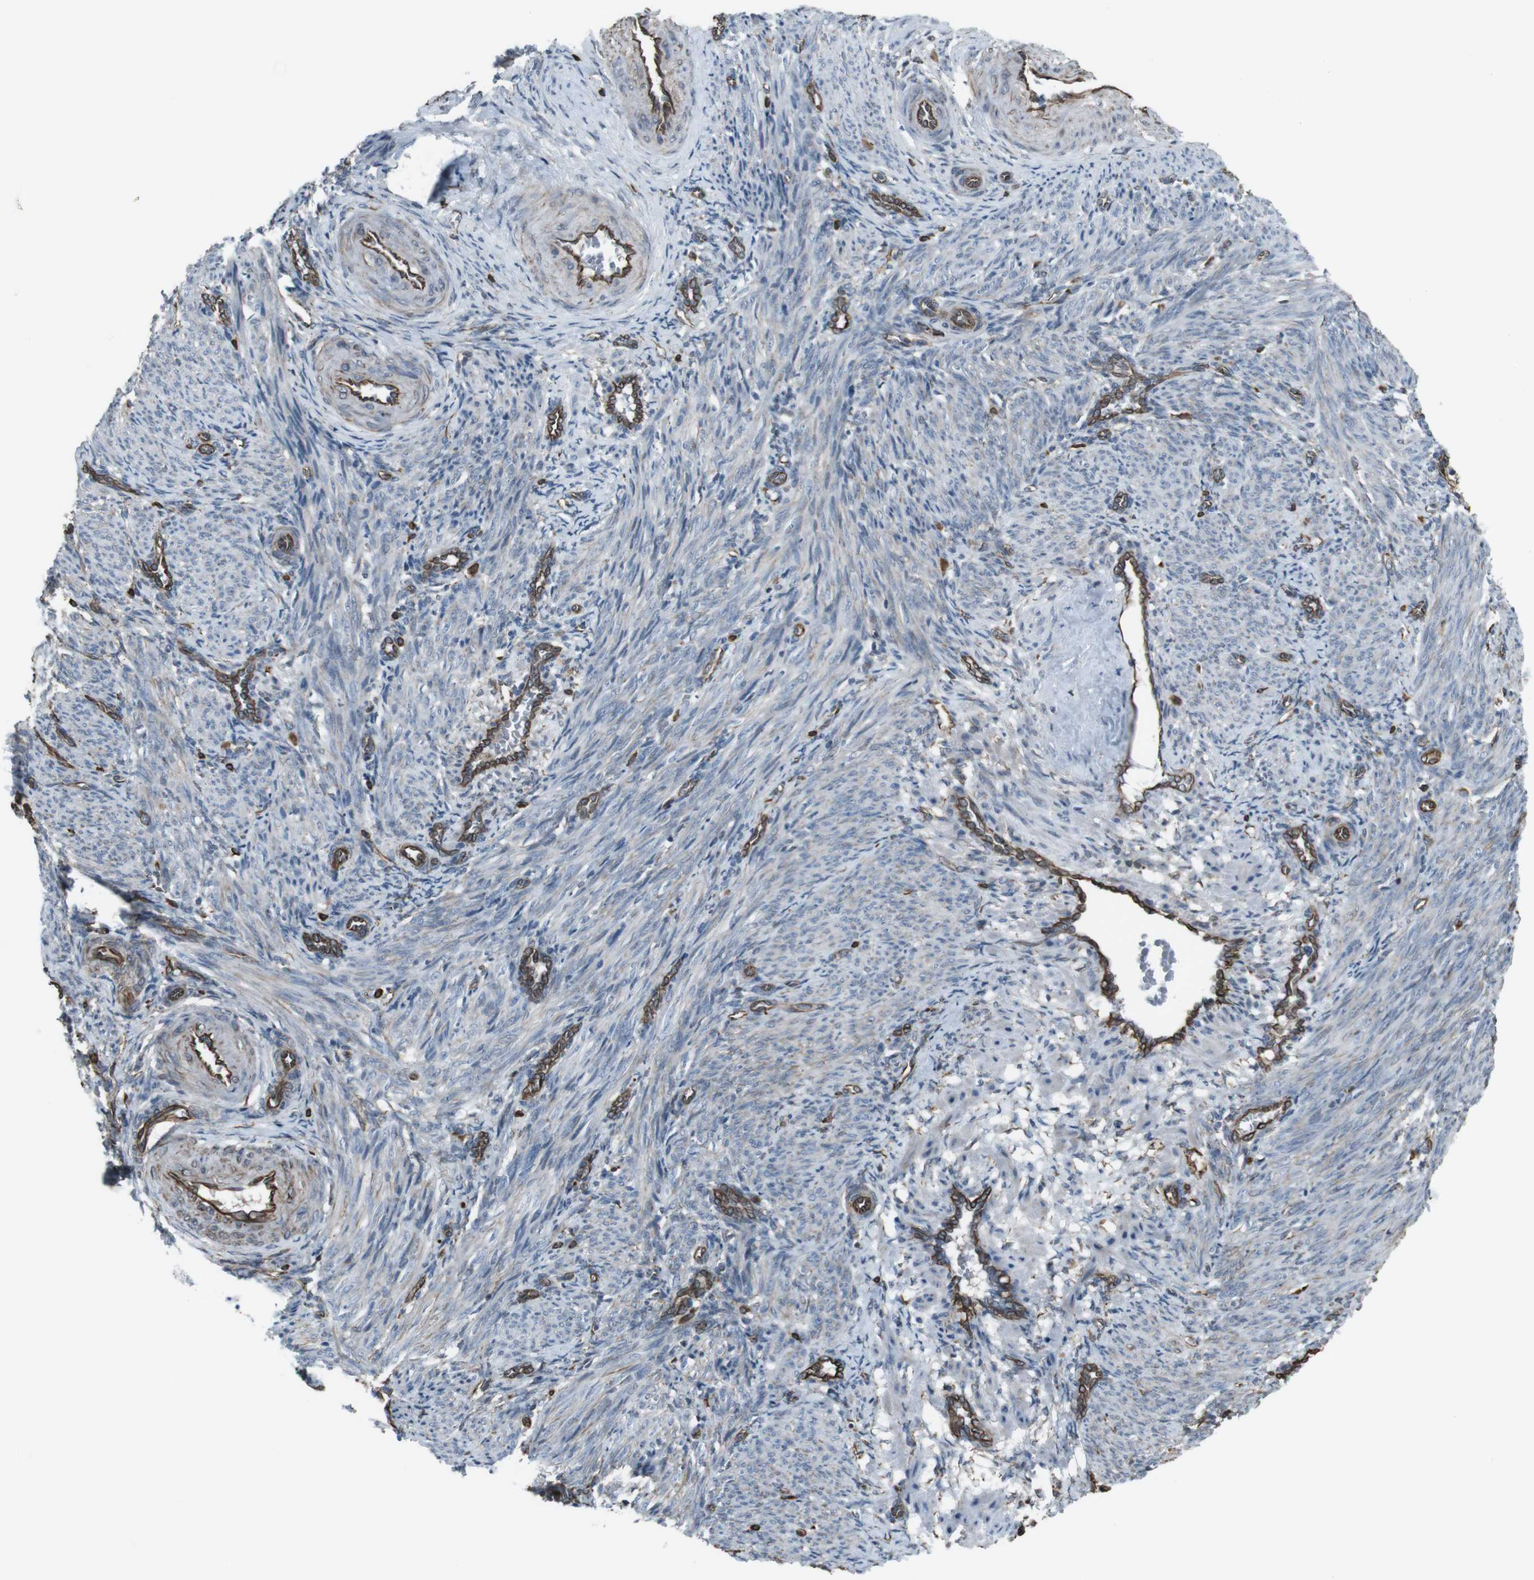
{"staining": {"intensity": "weak", "quantity": "<25%", "location": "cytoplasmic/membranous"}, "tissue": "smooth muscle", "cell_type": "Smooth muscle cells", "image_type": "normal", "snomed": [{"axis": "morphology", "description": "Normal tissue, NOS"}, {"axis": "topography", "description": "Endometrium"}], "caption": "Smooth muscle cells are negative for protein expression in benign human smooth muscle.", "gene": "TMEM141", "patient": {"sex": "female", "age": 33}}